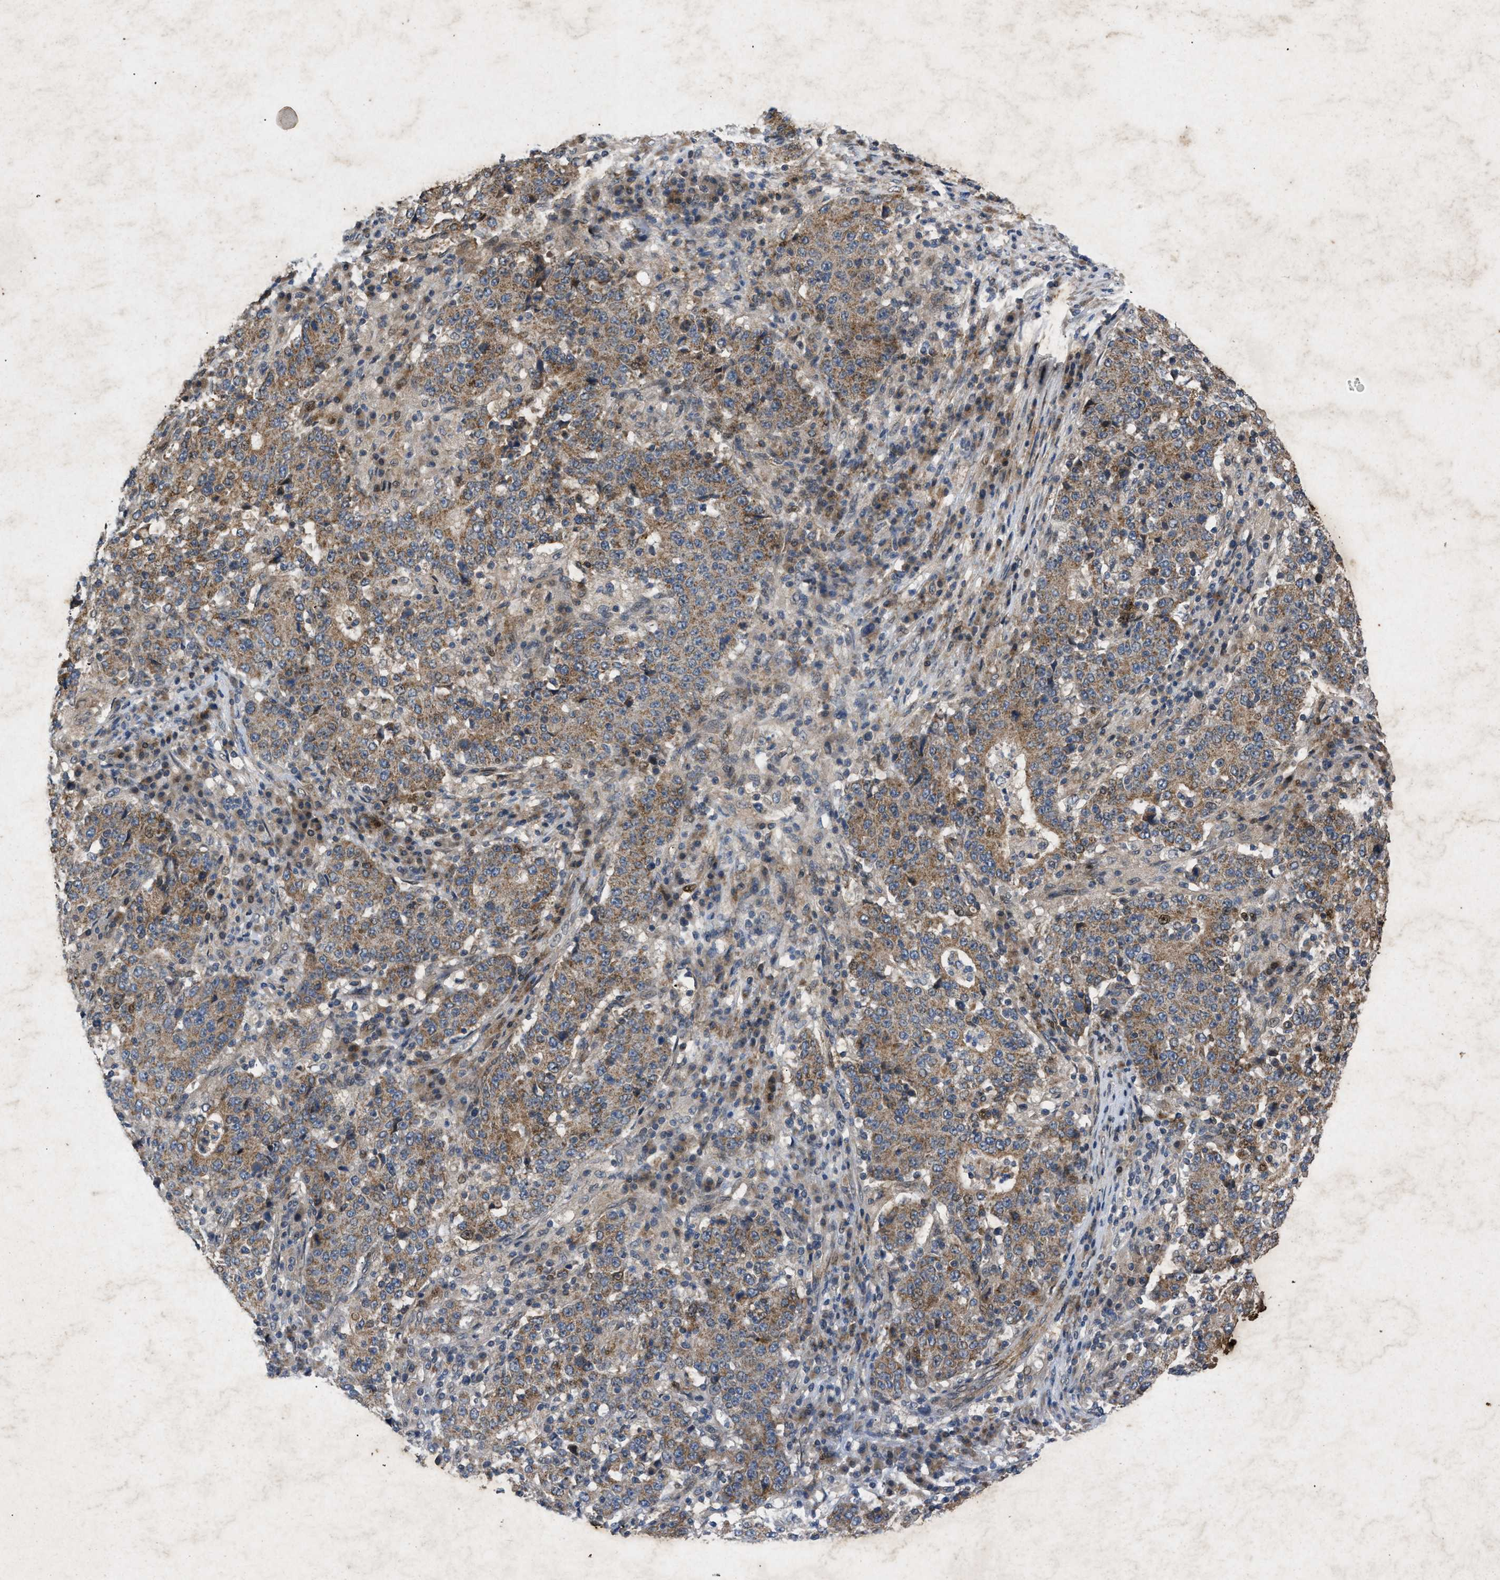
{"staining": {"intensity": "moderate", "quantity": ">75%", "location": "cytoplasmic/membranous"}, "tissue": "stomach cancer", "cell_type": "Tumor cells", "image_type": "cancer", "snomed": [{"axis": "morphology", "description": "Adenocarcinoma, NOS"}, {"axis": "topography", "description": "Stomach"}], "caption": "Brown immunohistochemical staining in human stomach cancer (adenocarcinoma) demonstrates moderate cytoplasmic/membranous expression in about >75% of tumor cells.", "gene": "PRKG2", "patient": {"sex": "male", "age": 59}}